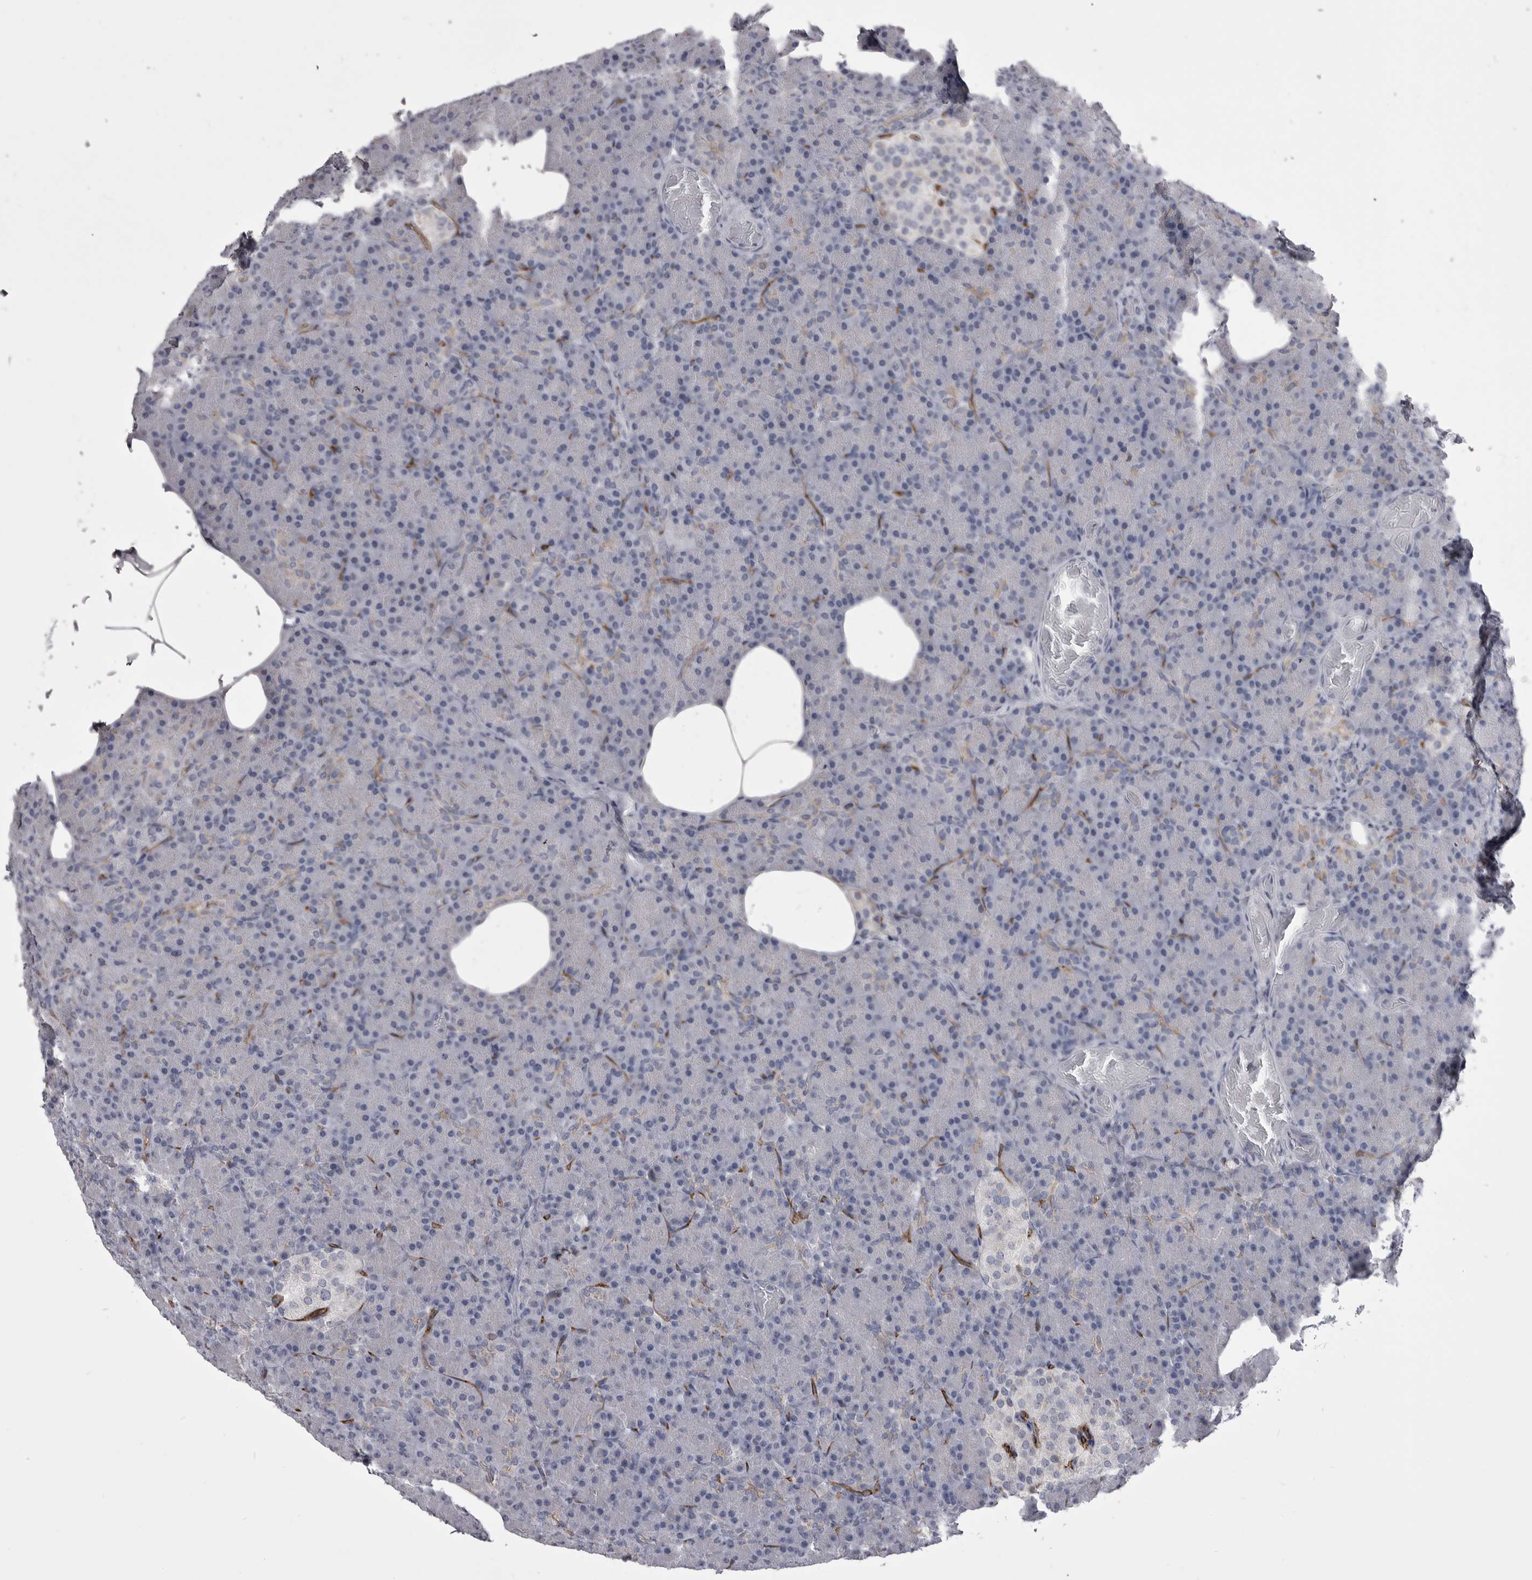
{"staining": {"intensity": "negative", "quantity": "none", "location": "none"}, "tissue": "pancreas", "cell_type": "Exocrine glandular cells", "image_type": "normal", "snomed": [{"axis": "morphology", "description": "Normal tissue, NOS"}, {"axis": "topography", "description": "Pancreas"}], "caption": "Immunohistochemistry (IHC) of unremarkable human pancreas demonstrates no expression in exocrine glandular cells. (DAB (3,3'-diaminobenzidine) immunohistochemistry, high magnification).", "gene": "OPLAH", "patient": {"sex": "female", "age": 43}}